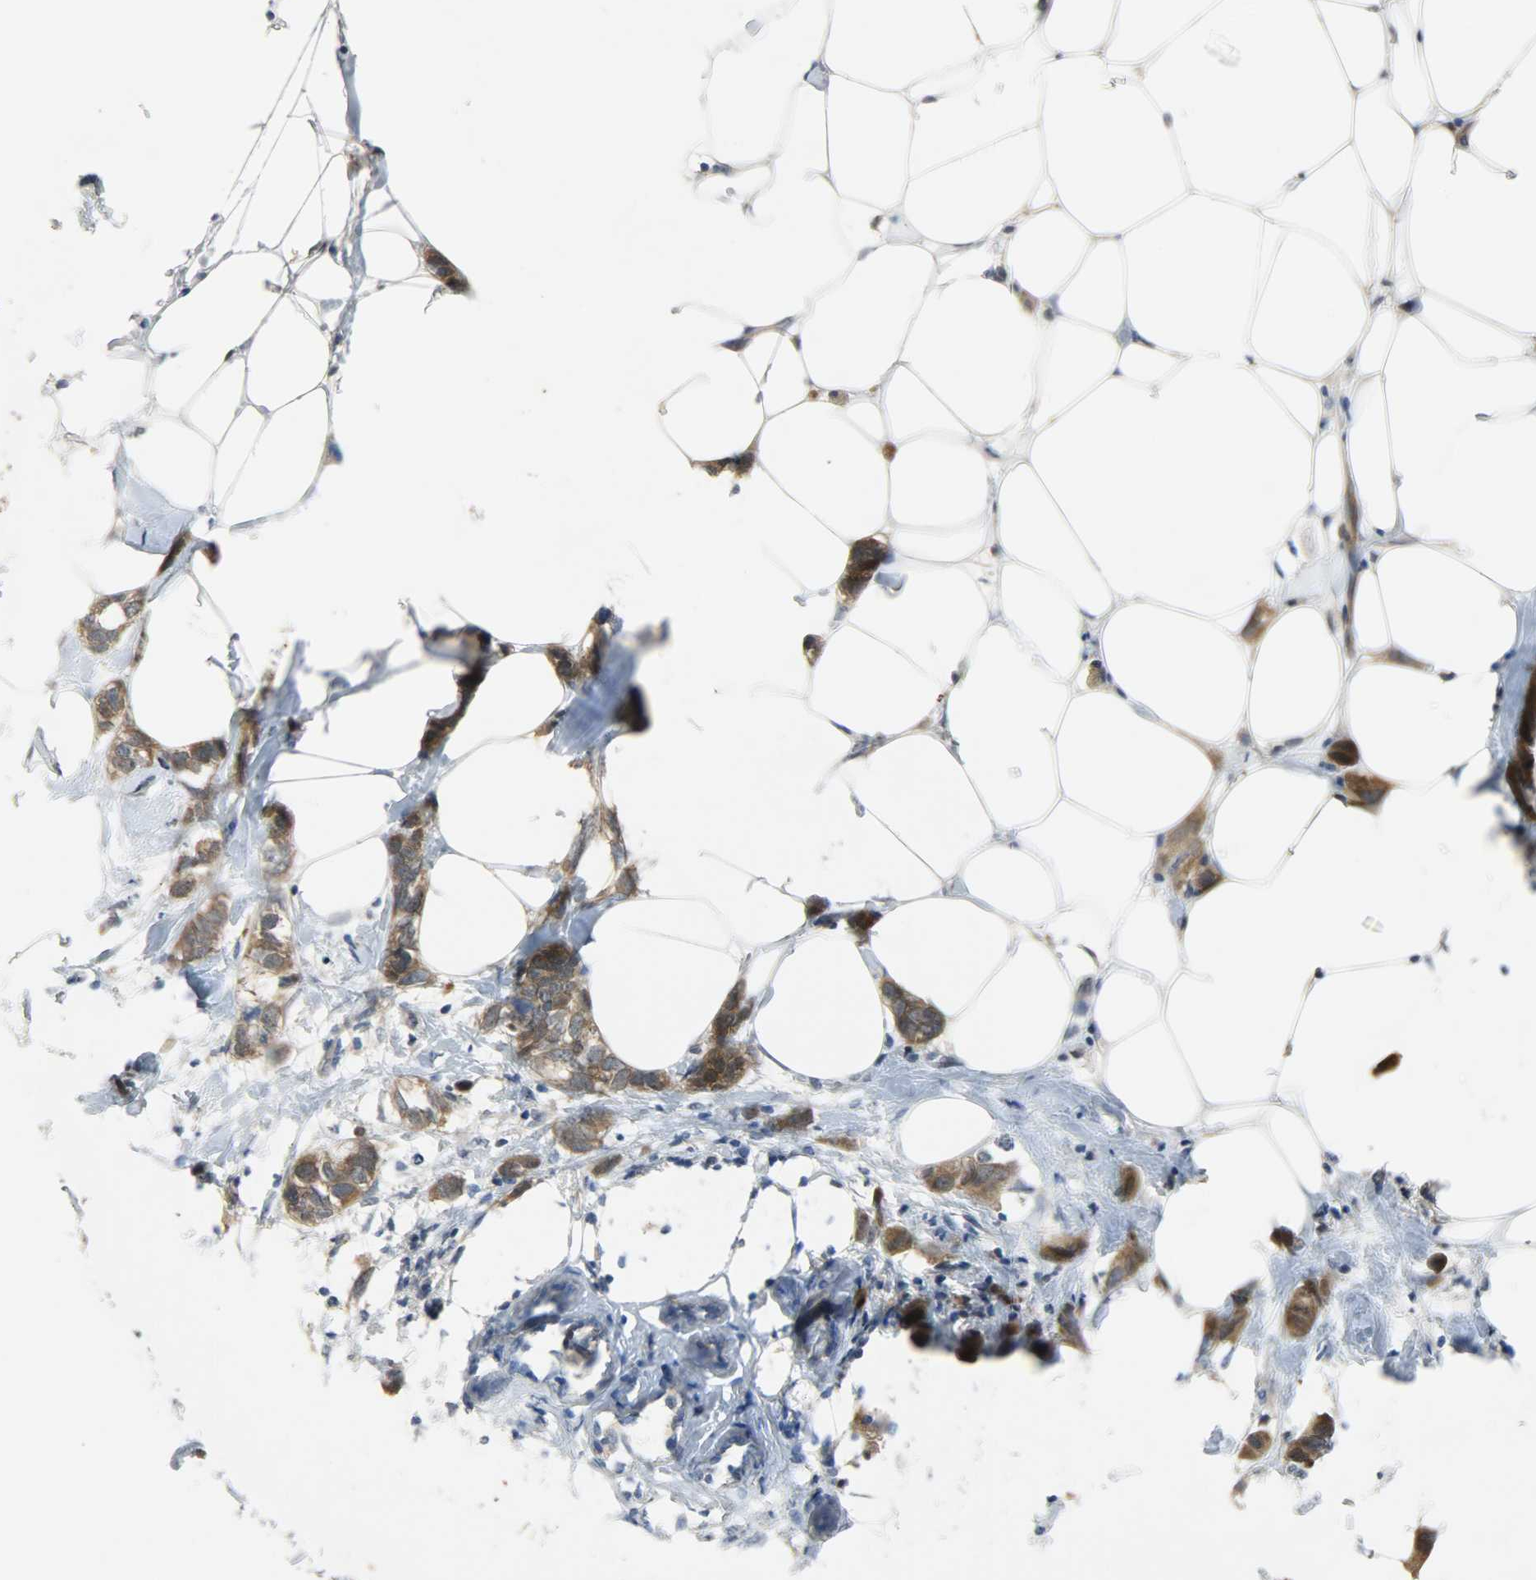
{"staining": {"intensity": "strong", "quantity": ">75%", "location": "cytoplasmic/membranous"}, "tissue": "breast cancer", "cell_type": "Tumor cells", "image_type": "cancer", "snomed": [{"axis": "morphology", "description": "Normal tissue, NOS"}, {"axis": "morphology", "description": "Duct carcinoma"}, {"axis": "topography", "description": "Breast"}], "caption": "Immunohistochemistry (IHC) of human breast intraductal carcinoma reveals high levels of strong cytoplasmic/membranous positivity in about >75% of tumor cells. The protein of interest is stained brown, and the nuclei are stained in blue (DAB IHC with brightfield microscopy, high magnification).", "gene": "EIF4EBP1", "patient": {"sex": "female", "age": 50}}